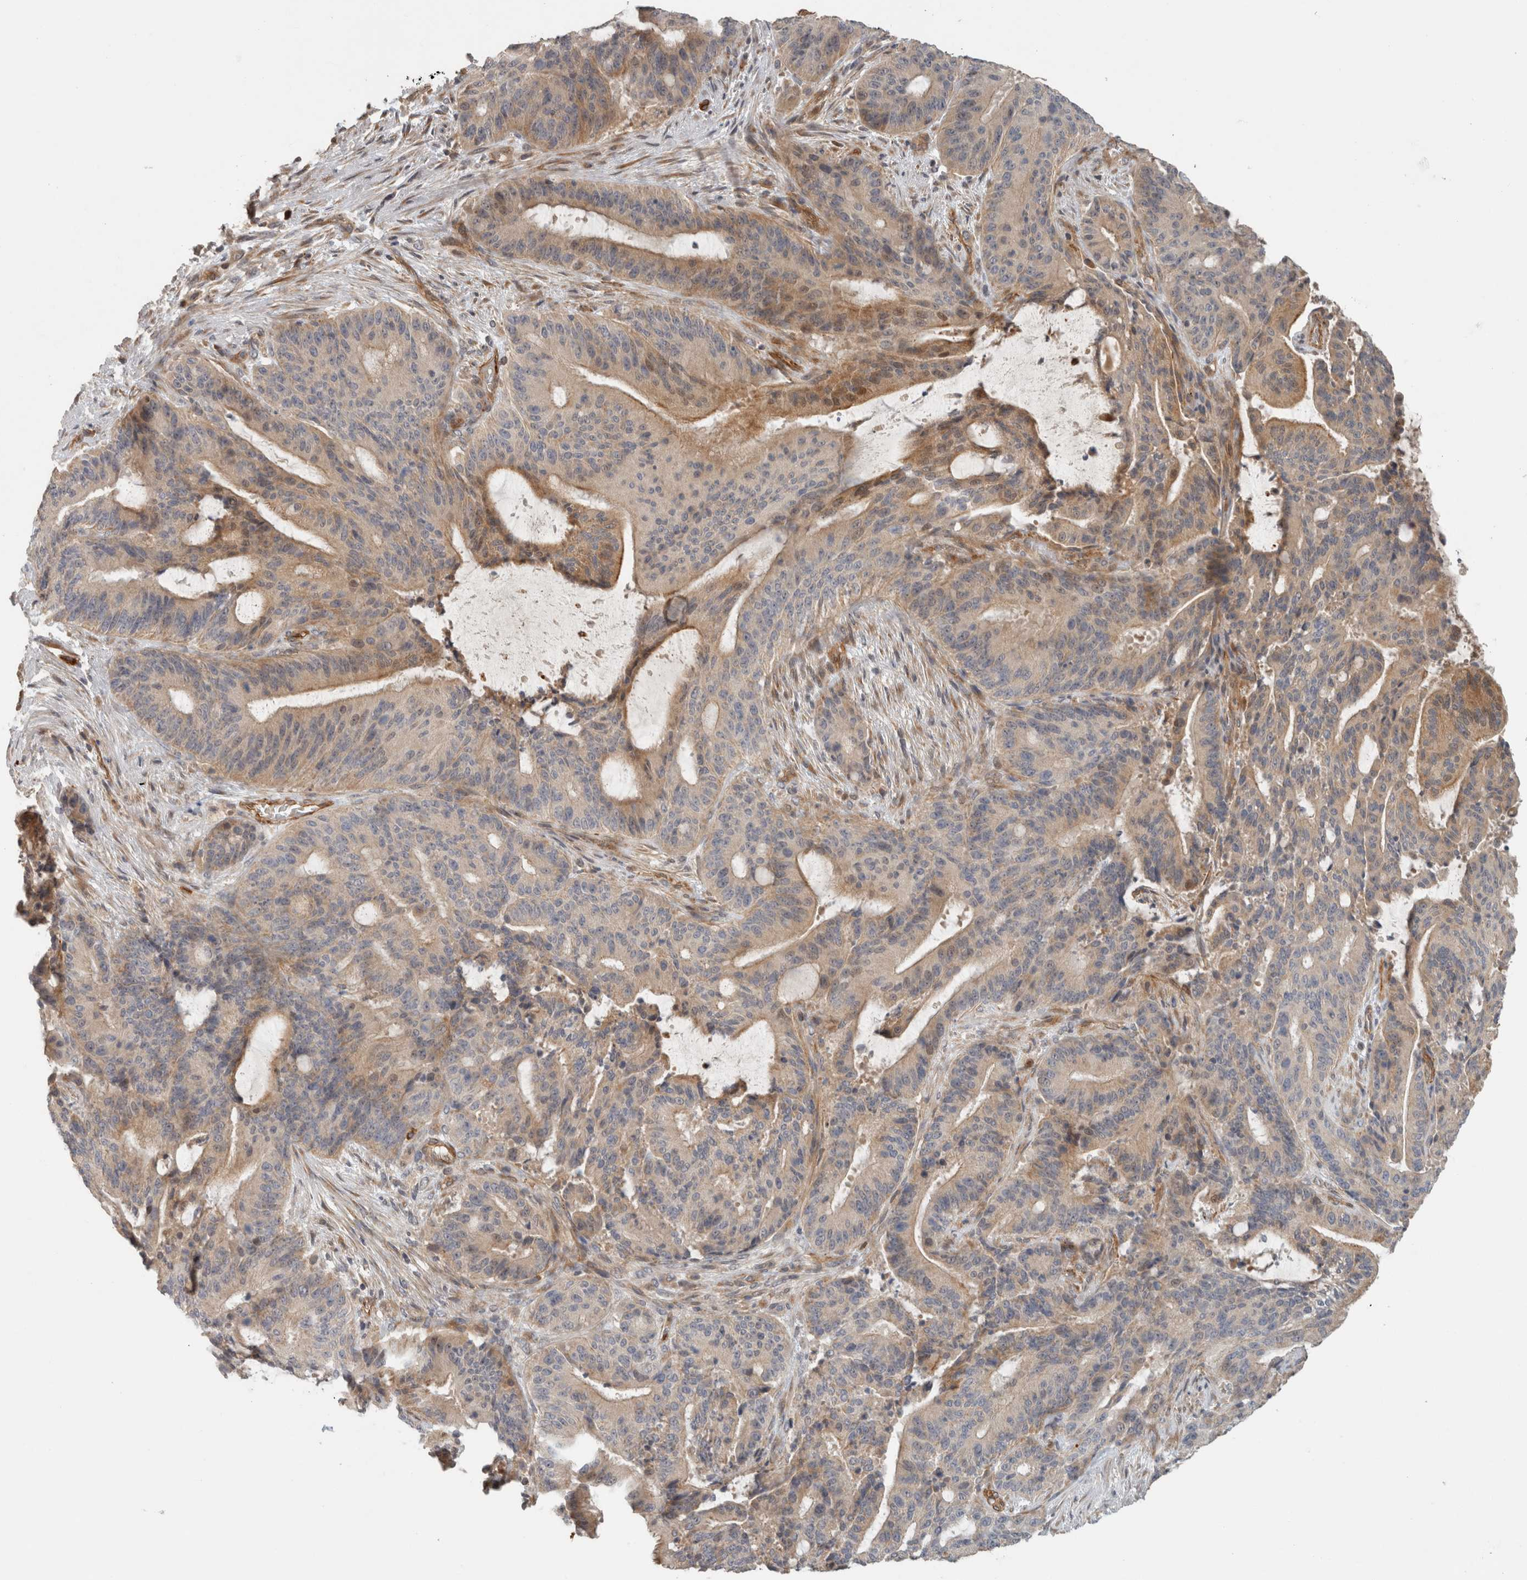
{"staining": {"intensity": "weak", "quantity": "25%-75%", "location": "cytoplasmic/membranous"}, "tissue": "liver cancer", "cell_type": "Tumor cells", "image_type": "cancer", "snomed": [{"axis": "morphology", "description": "Normal tissue, NOS"}, {"axis": "morphology", "description": "Cholangiocarcinoma"}, {"axis": "topography", "description": "Liver"}, {"axis": "topography", "description": "Peripheral nerve tissue"}], "caption": "Human cholangiocarcinoma (liver) stained with a protein marker demonstrates weak staining in tumor cells.", "gene": "SIPA1L2", "patient": {"sex": "female", "age": 73}}